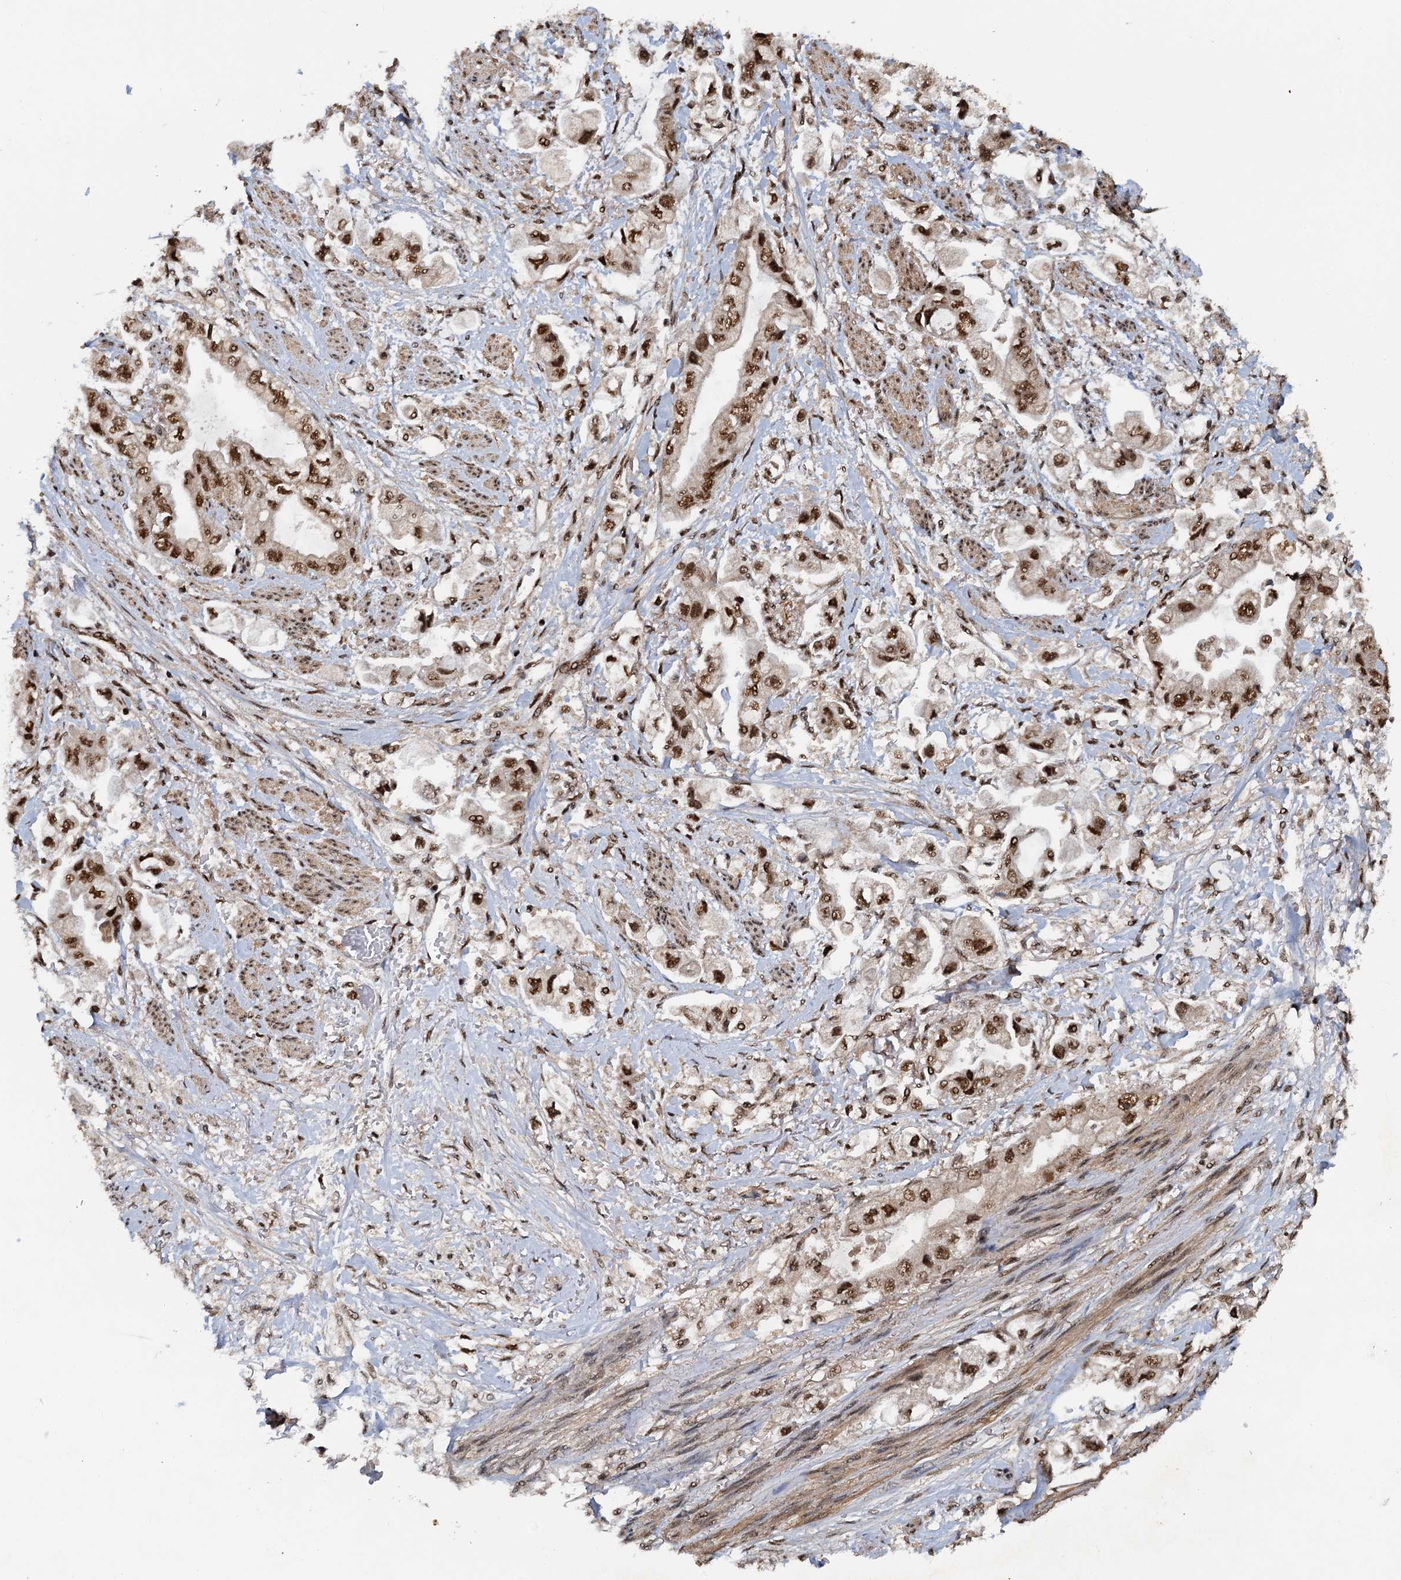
{"staining": {"intensity": "moderate", "quantity": ">75%", "location": "nuclear"}, "tissue": "stomach cancer", "cell_type": "Tumor cells", "image_type": "cancer", "snomed": [{"axis": "morphology", "description": "Adenocarcinoma, NOS"}, {"axis": "topography", "description": "Stomach"}], "caption": "Immunohistochemistry (IHC) histopathology image of neoplastic tissue: human stomach cancer stained using immunohistochemistry (IHC) shows medium levels of moderate protein expression localized specifically in the nuclear of tumor cells, appearing as a nuclear brown color.", "gene": "ZC3H18", "patient": {"sex": "male", "age": 62}}